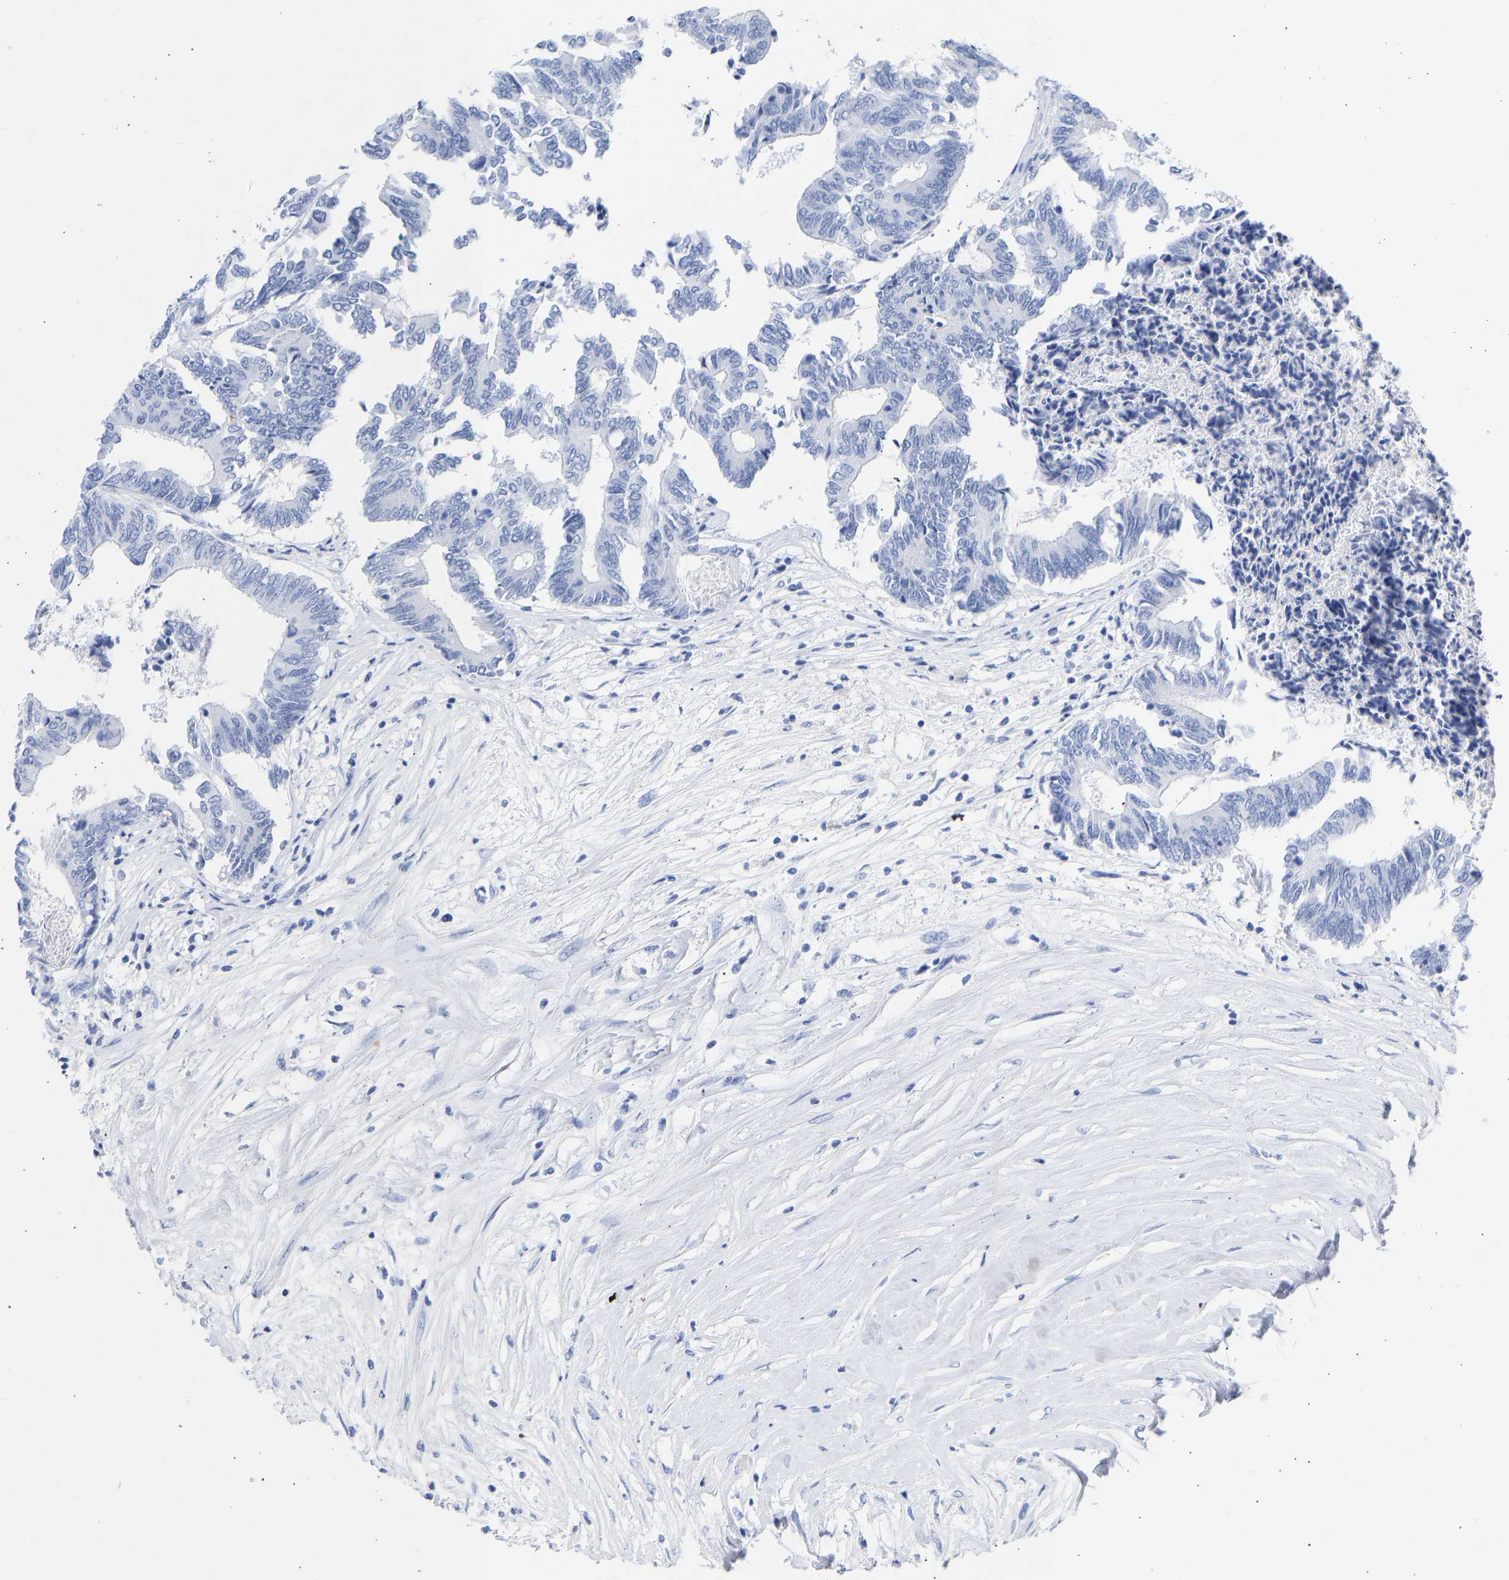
{"staining": {"intensity": "negative", "quantity": "none", "location": "none"}, "tissue": "colorectal cancer", "cell_type": "Tumor cells", "image_type": "cancer", "snomed": [{"axis": "morphology", "description": "Adenocarcinoma, NOS"}, {"axis": "topography", "description": "Rectum"}], "caption": "There is no significant staining in tumor cells of colorectal cancer.", "gene": "KRT1", "patient": {"sex": "male", "age": 63}}